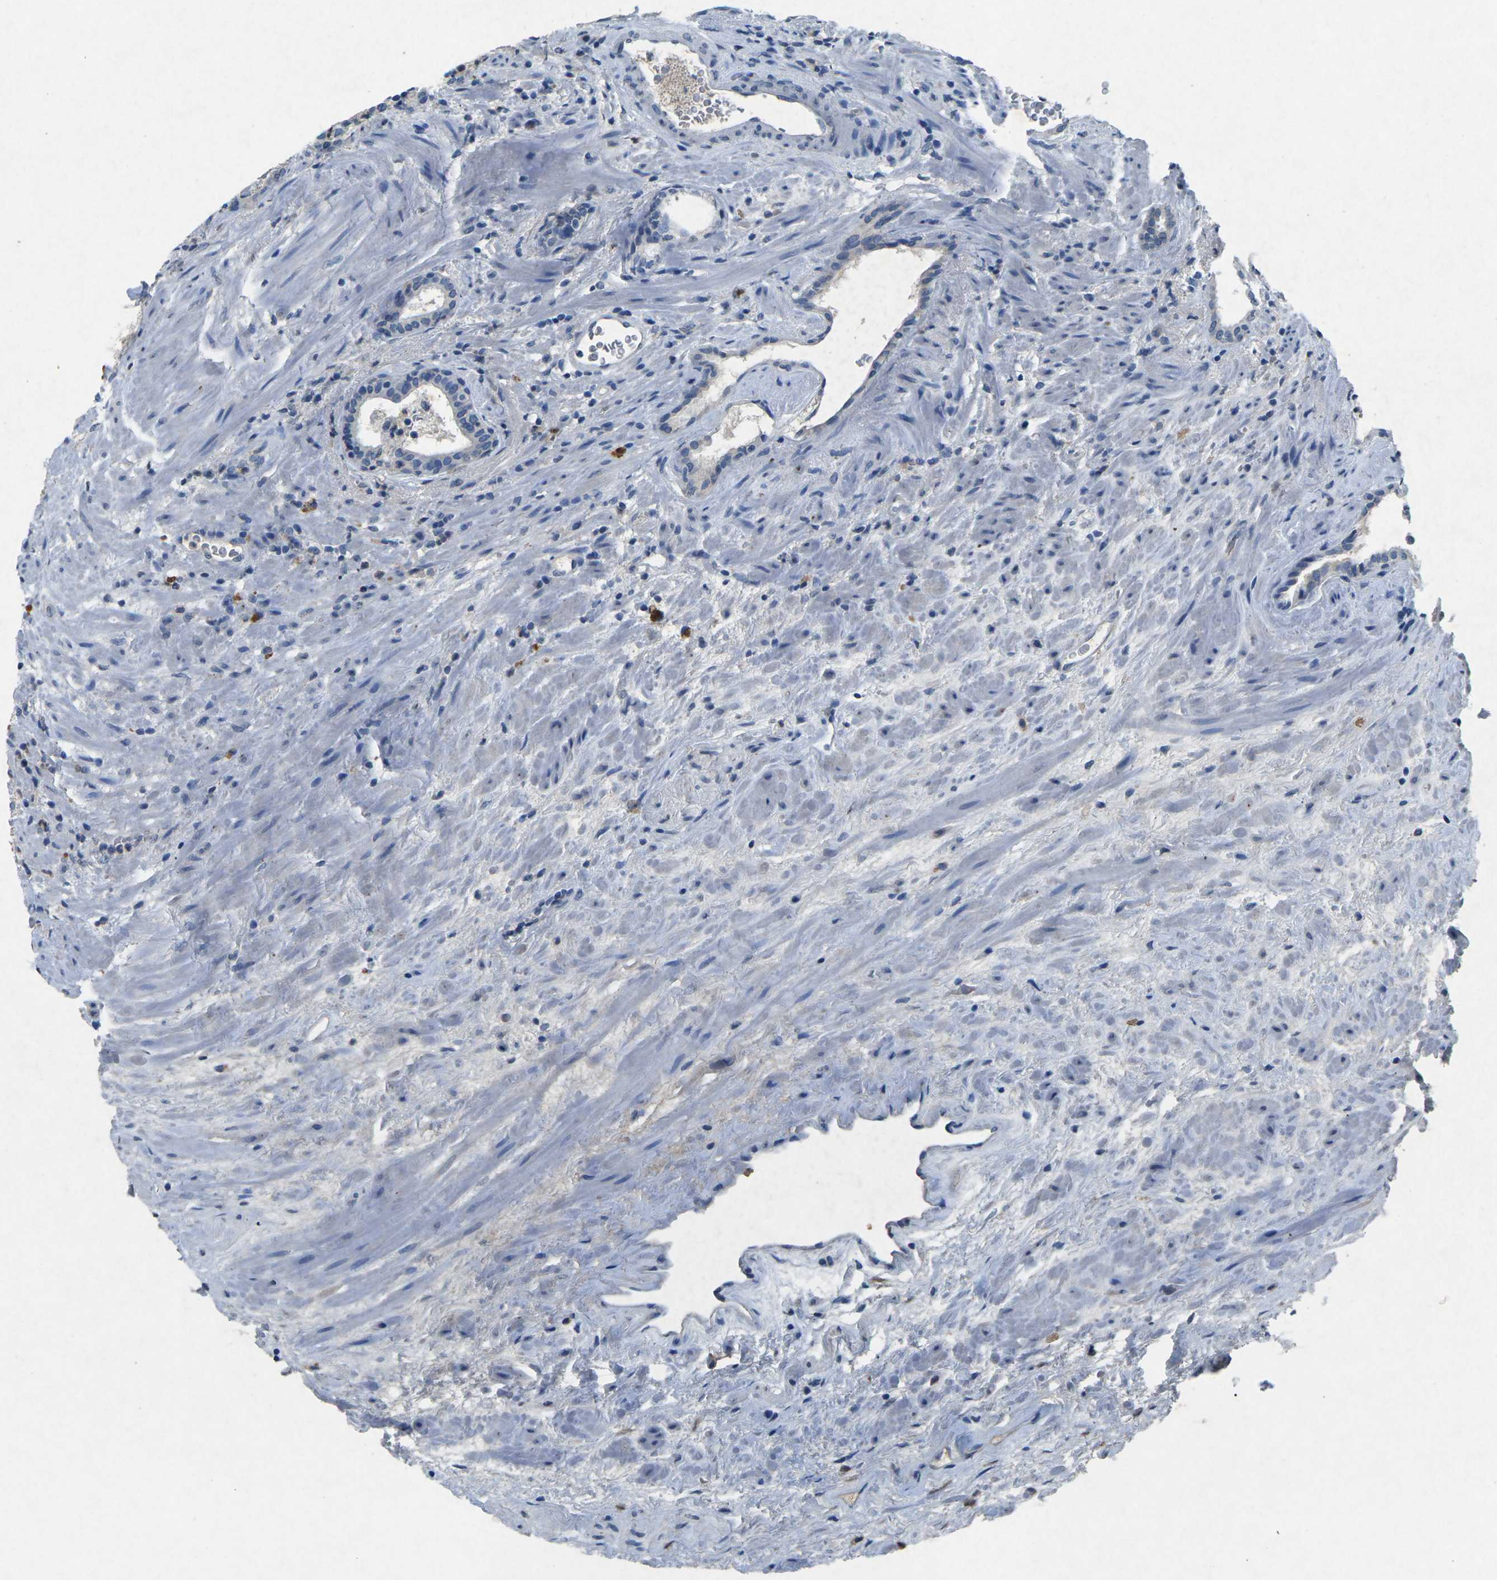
{"staining": {"intensity": "negative", "quantity": "none", "location": "none"}, "tissue": "prostate cancer", "cell_type": "Tumor cells", "image_type": "cancer", "snomed": [{"axis": "morphology", "description": "Adenocarcinoma, High grade"}, {"axis": "topography", "description": "Prostate"}], "caption": "Tumor cells show no significant expression in prostate adenocarcinoma (high-grade).", "gene": "PLG", "patient": {"sex": "male", "age": 71}}